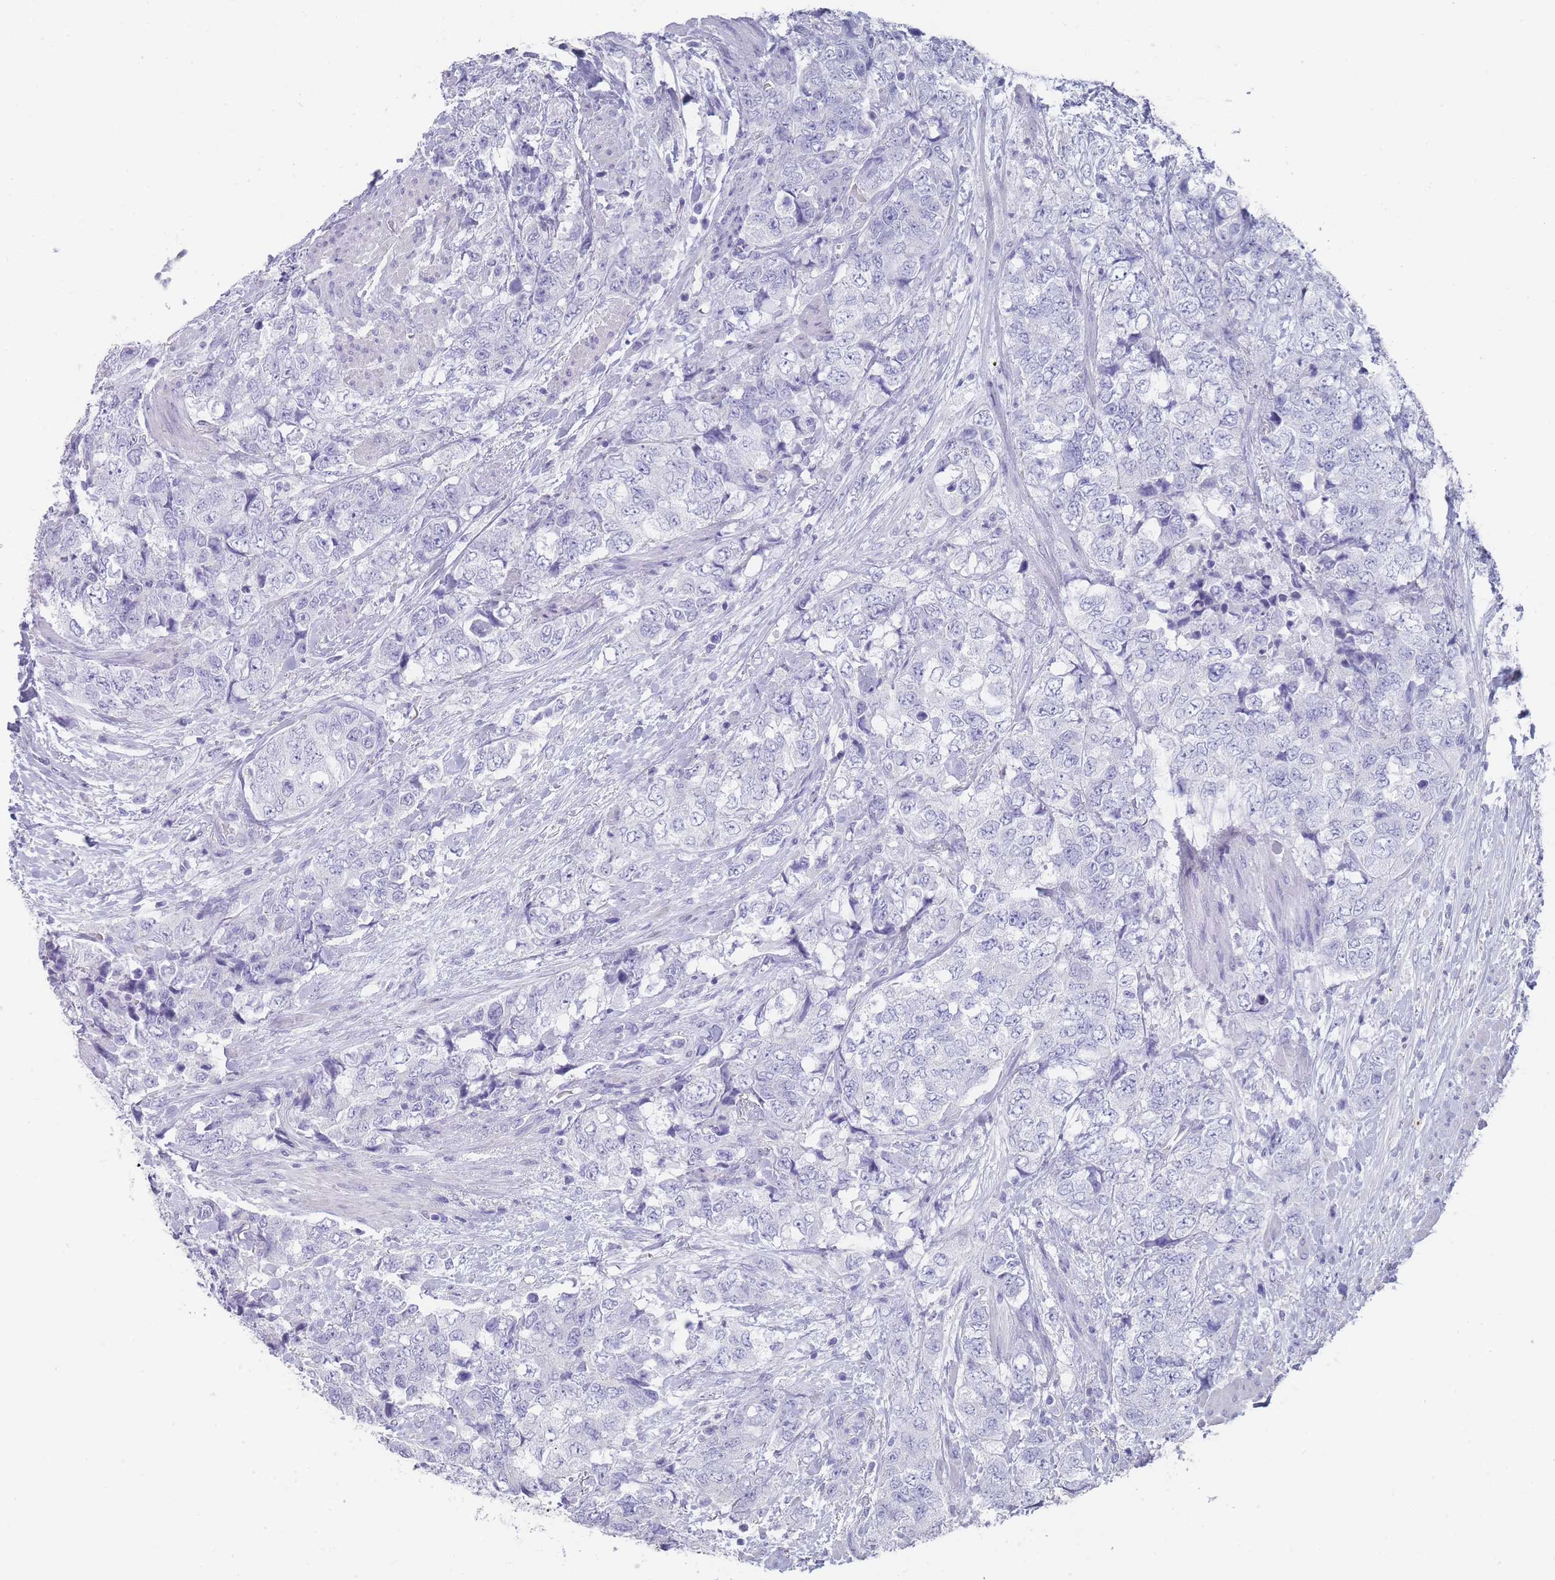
{"staining": {"intensity": "negative", "quantity": "none", "location": "none"}, "tissue": "urothelial cancer", "cell_type": "Tumor cells", "image_type": "cancer", "snomed": [{"axis": "morphology", "description": "Urothelial carcinoma, High grade"}, {"axis": "topography", "description": "Urinary bladder"}], "caption": "This is an immunohistochemistry (IHC) photomicrograph of high-grade urothelial carcinoma. There is no positivity in tumor cells.", "gene": "RAB2B", "patient": {"sex": "female", "age": 78}}